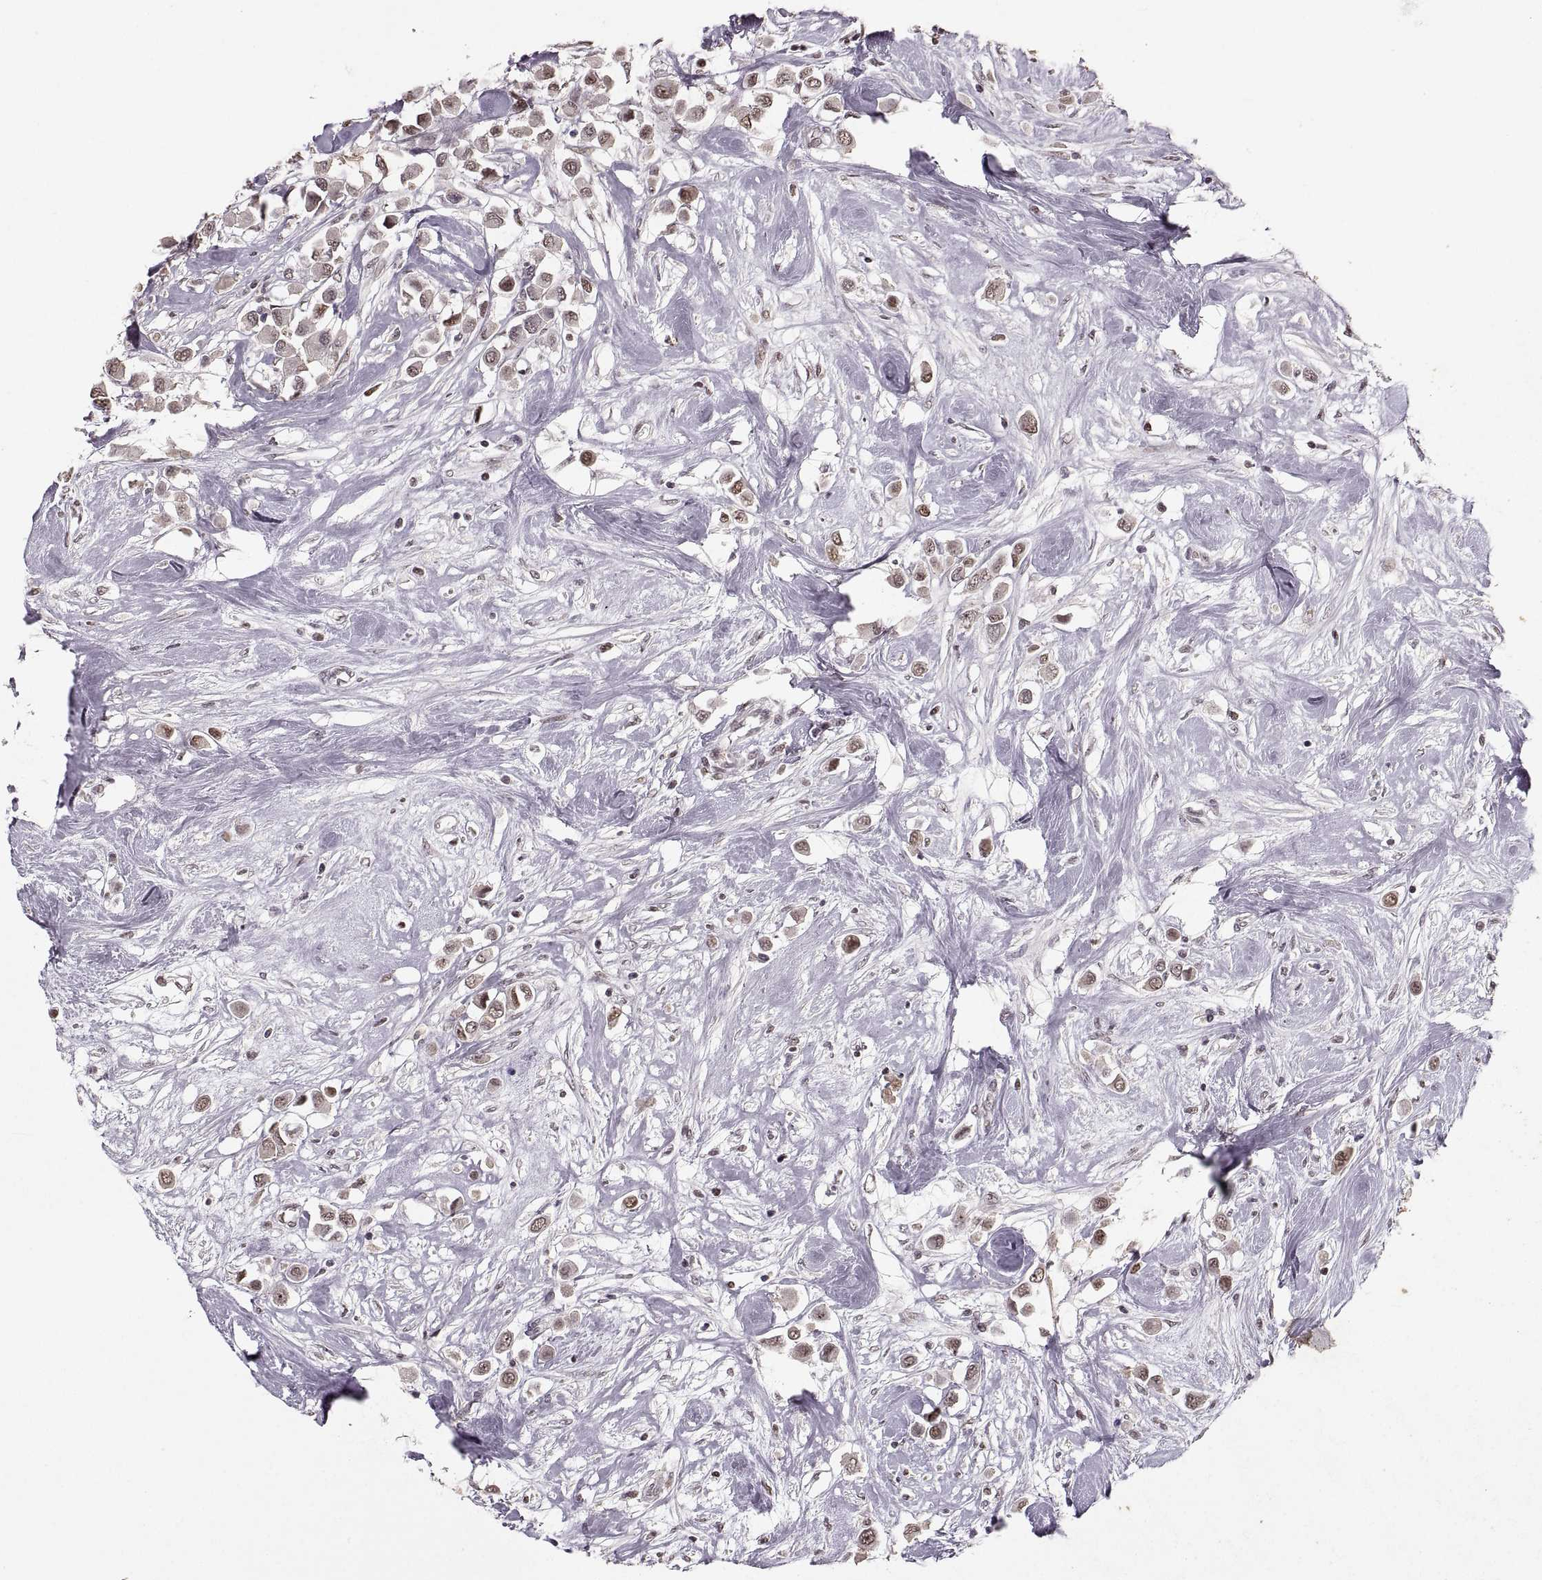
{"staining": {"intensity": "weak", "quantity": "25%-75%", "location": "cytoplasmic/membranous,nuclear"}, "tissue": "breast cancer", "cell_type": "Tumor cells", "image_type": "cancer", "snomed": [{"axis": "morphology", "description": "Duct carcinoma"}, {"axis": "topography", "description": "Breast"}], "caption": "Human breast cancer (invasive ductal carcinoma) stained for a protein (brown) displays weak cytoplasmic/membranous and nuclear positive staining in about 25%-75% of tumor cells.", "gene": "PALS1", "patient": {"sex": "female", "age": 61}}